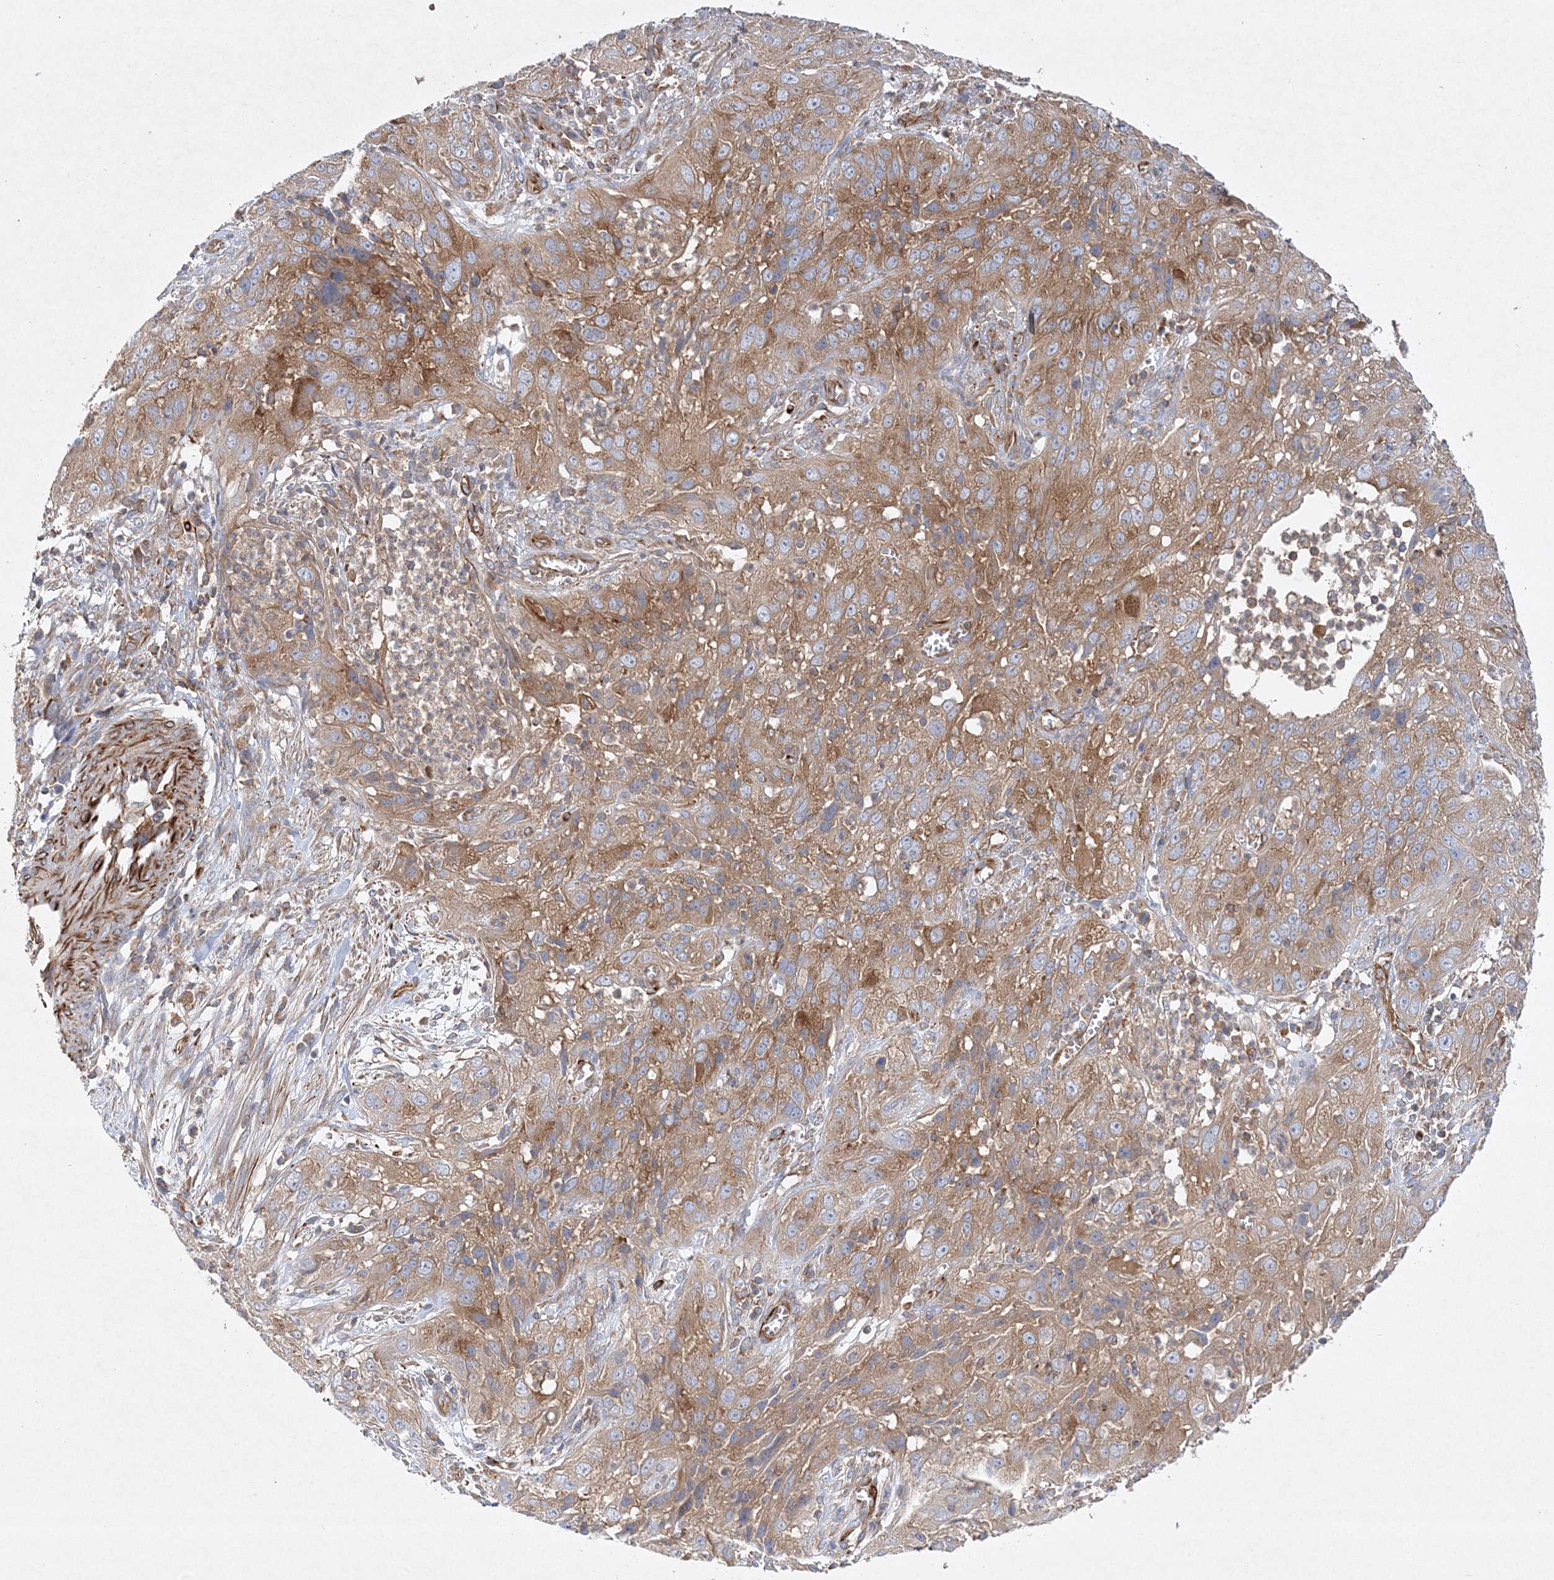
{"staining": {"intensity": "moderate", "quantity": ">75%", "location": "cytoplasmic/membranous"}, "tissue": "cervical cancer", "cell_type": "Tumor cells", "image_type": "cancer", "snomed": [{"axis": "morphology", "description": "Squamous cell carcinoma, NOS"}, {"axis": "topography", "description": "Cervix"}], "caption": "DAB (3,3'-diaminobenzidine) immunohistochemical staining of cervical cancer shows moderate cytoplasmic/membranous protein expression in approximately >75% of tumor cells.", "gene": "WDR37", "patient": {"sex": "female", "age": 32}}